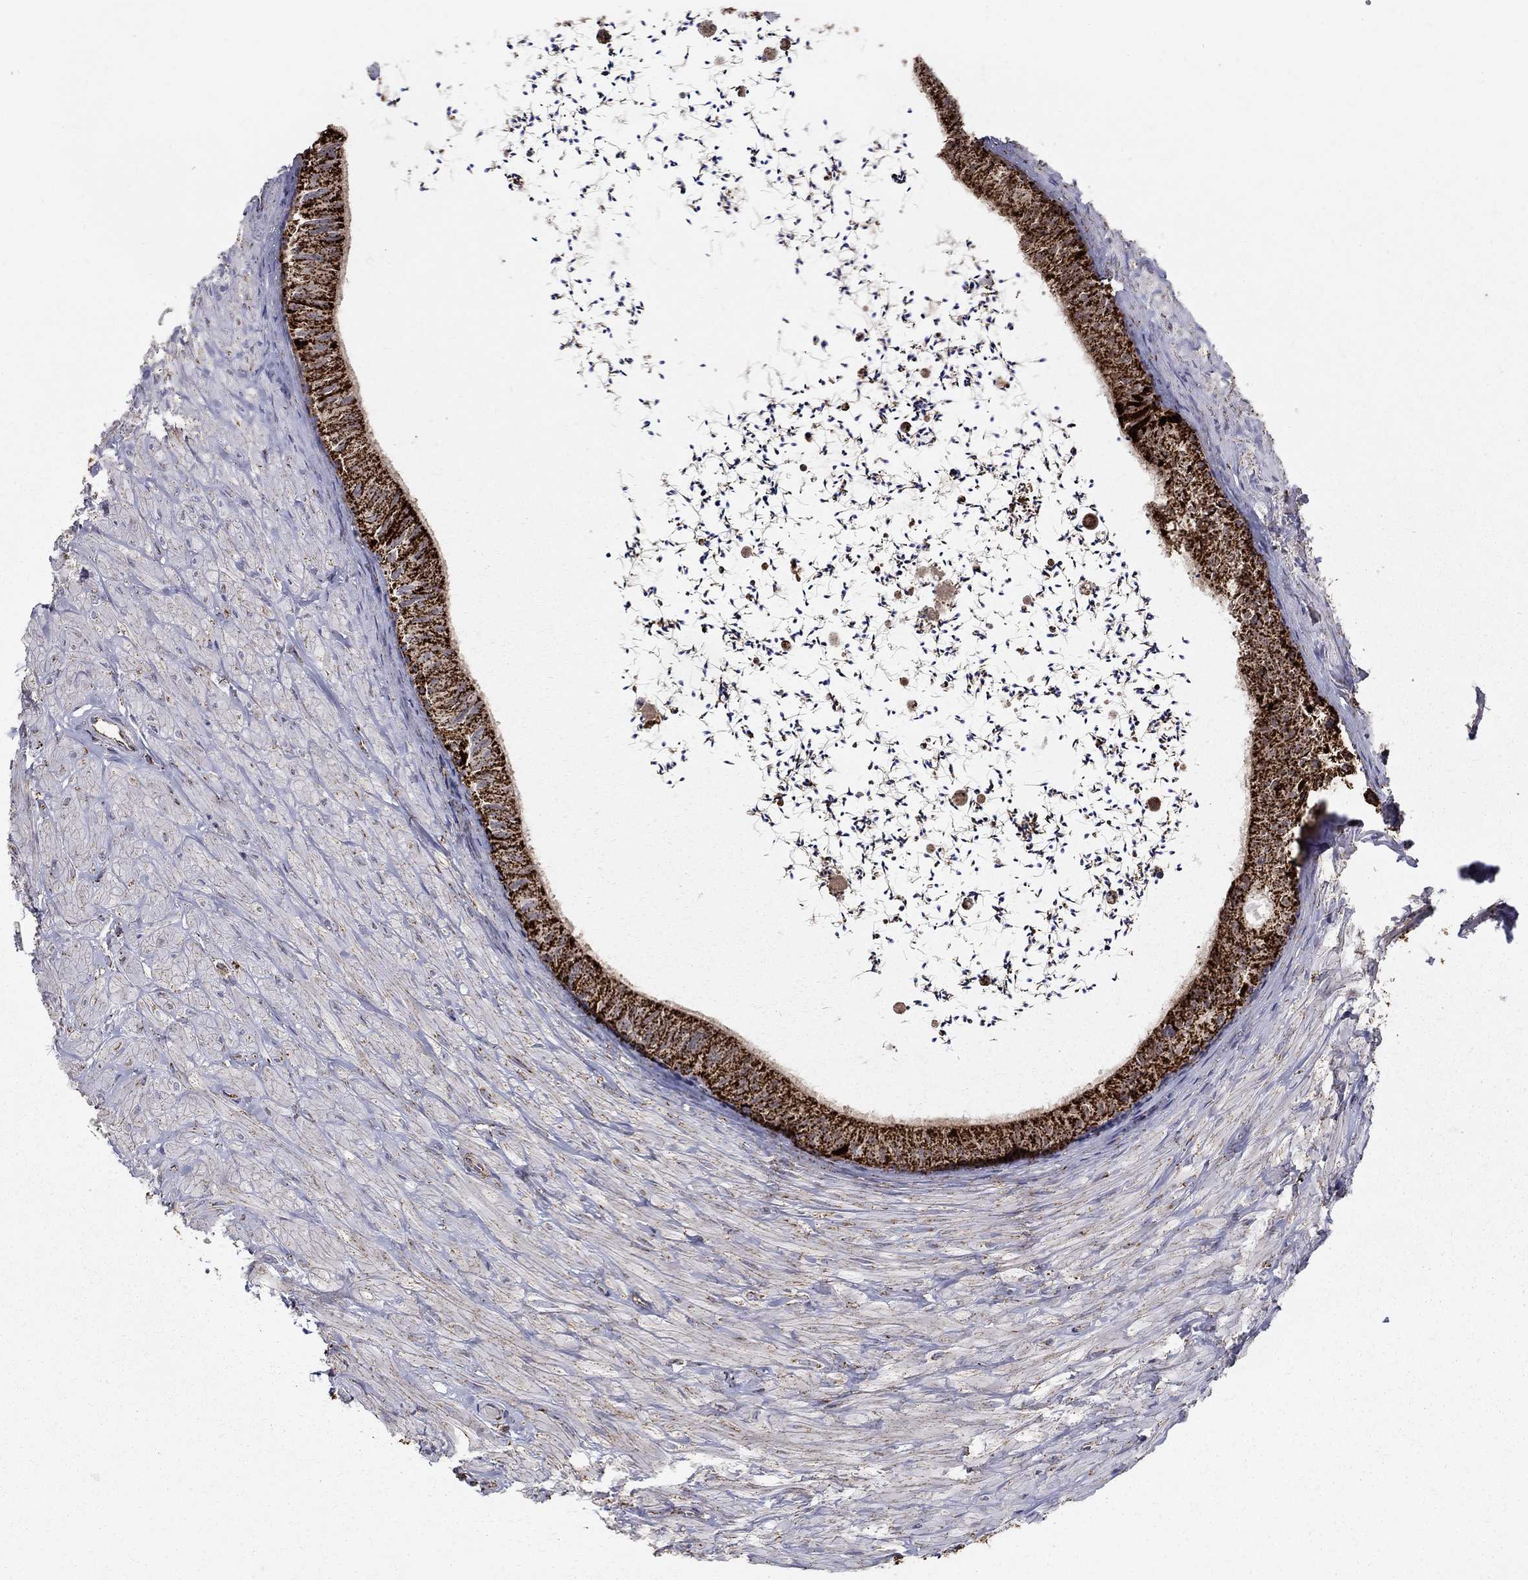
{"staining": {"intensity": "strong", "quantity": ">75%", "location": "cytoplasmic/membranous"}, "tissue": "epididymis", "cell_type": "Glandular cells", "image_type": "normal", "snomed": [{"axis": "morphology", "description": "Normal tissue, NOS"}, {"axis": "topography", "description": "Epididymis"}], "caption": "Glandular cells show strong cytoplasmic/membranous staining in approximately >75% of cells in normal epididymis. (IHC, brightfield microscopy, high magnification).", "gene": "GCSH", "patient": {"sex": "male", "age": 32}}